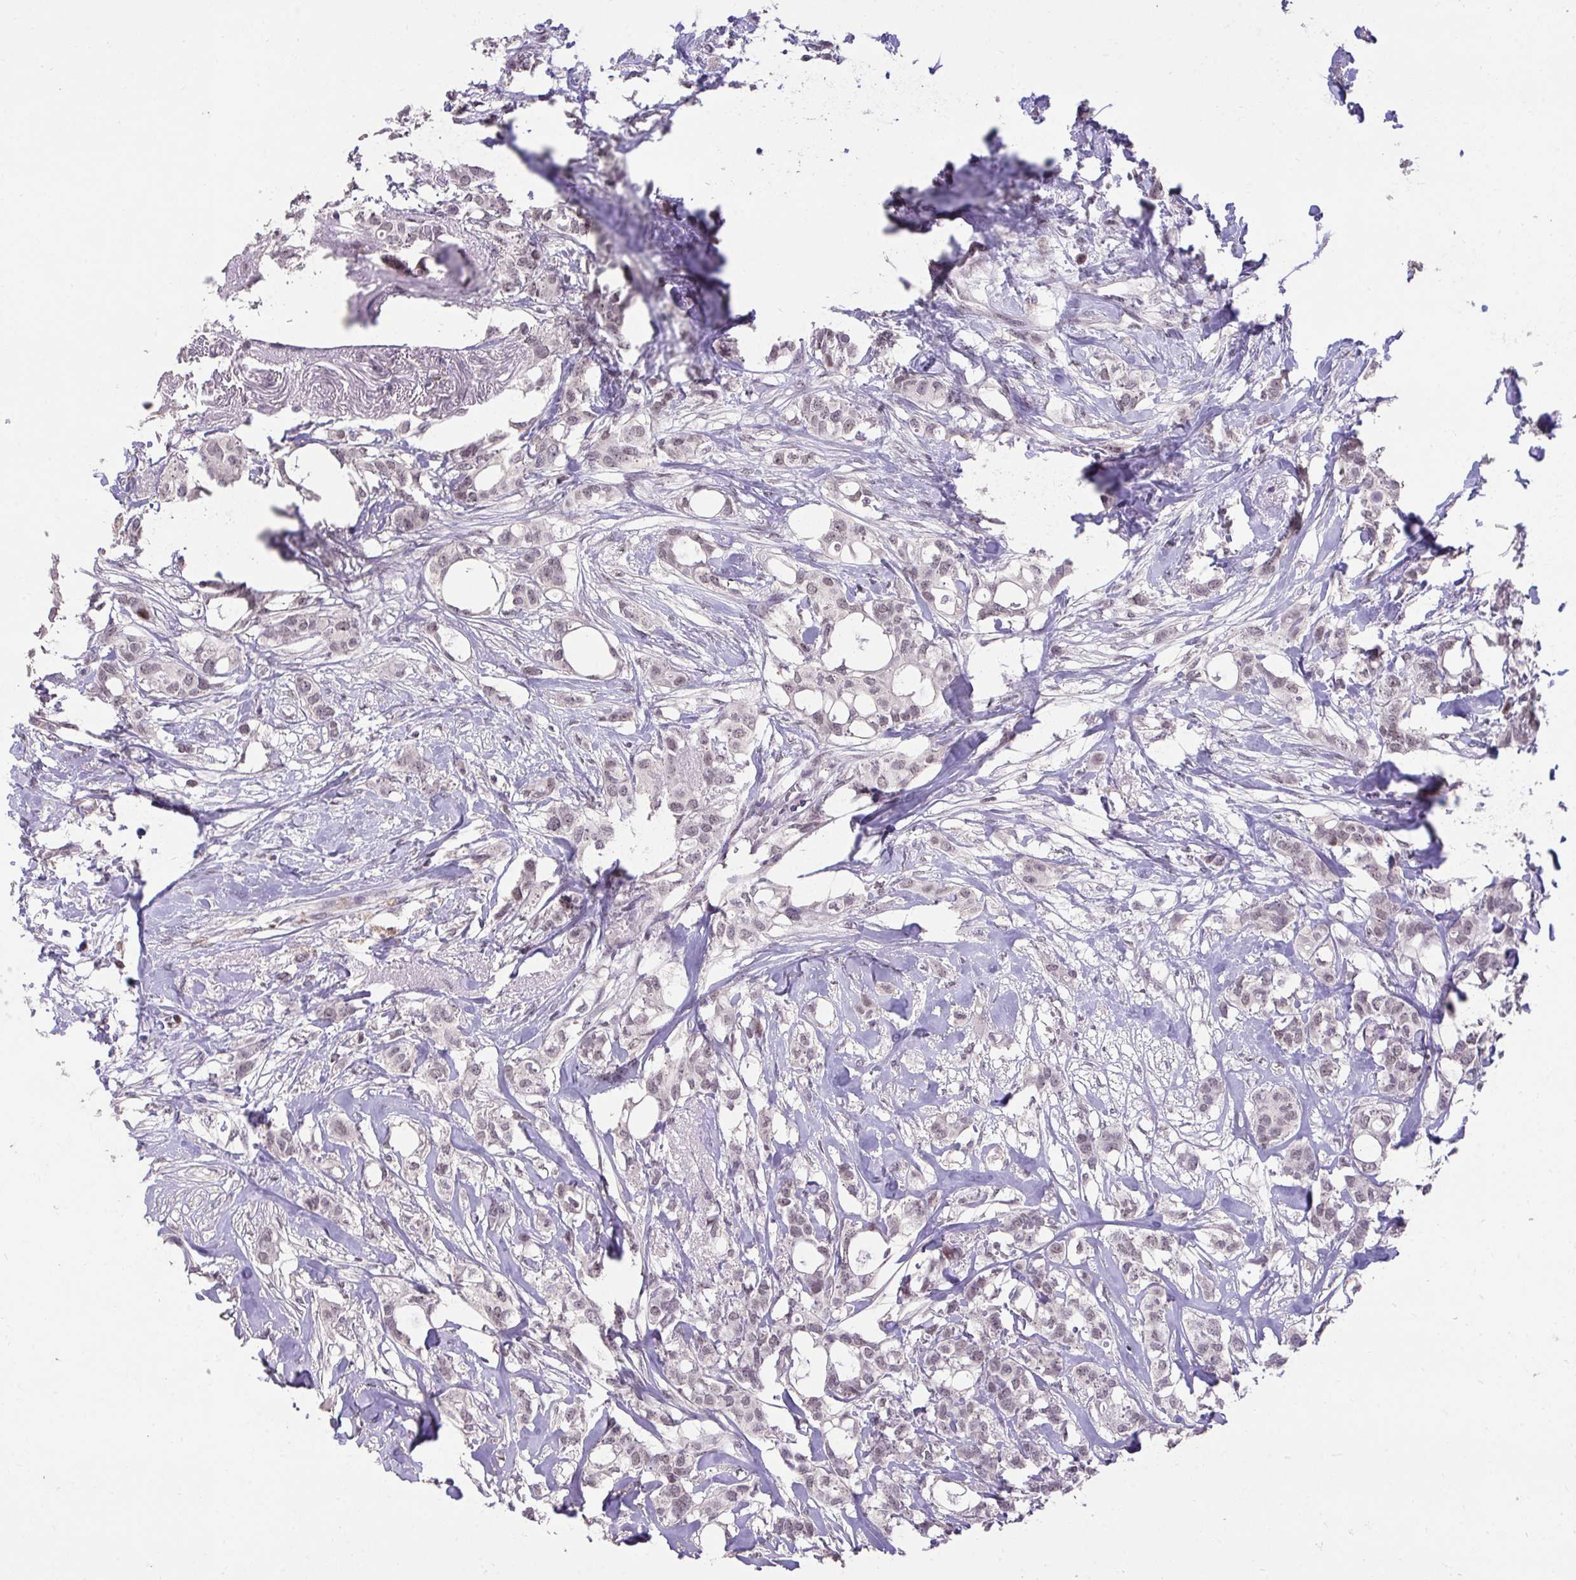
{"staining": {"intensity": "weak", "quantity": ">75%", "location": "nuclear"}, "tissue": "breast cancer", "cell_type": "Tumor cells", "image_type": "cancer", "snomed": [{"axis": "morphology", "description": "Duct carcinoma"}, {"axis": "topography", "description": "Breast"}], "caption": "Weak nuclear protein staining is identified in about >75% of tumor cells in breast cancer.", "gene": "HOXA4", "patient": {"sex": "female", "age": 62}}